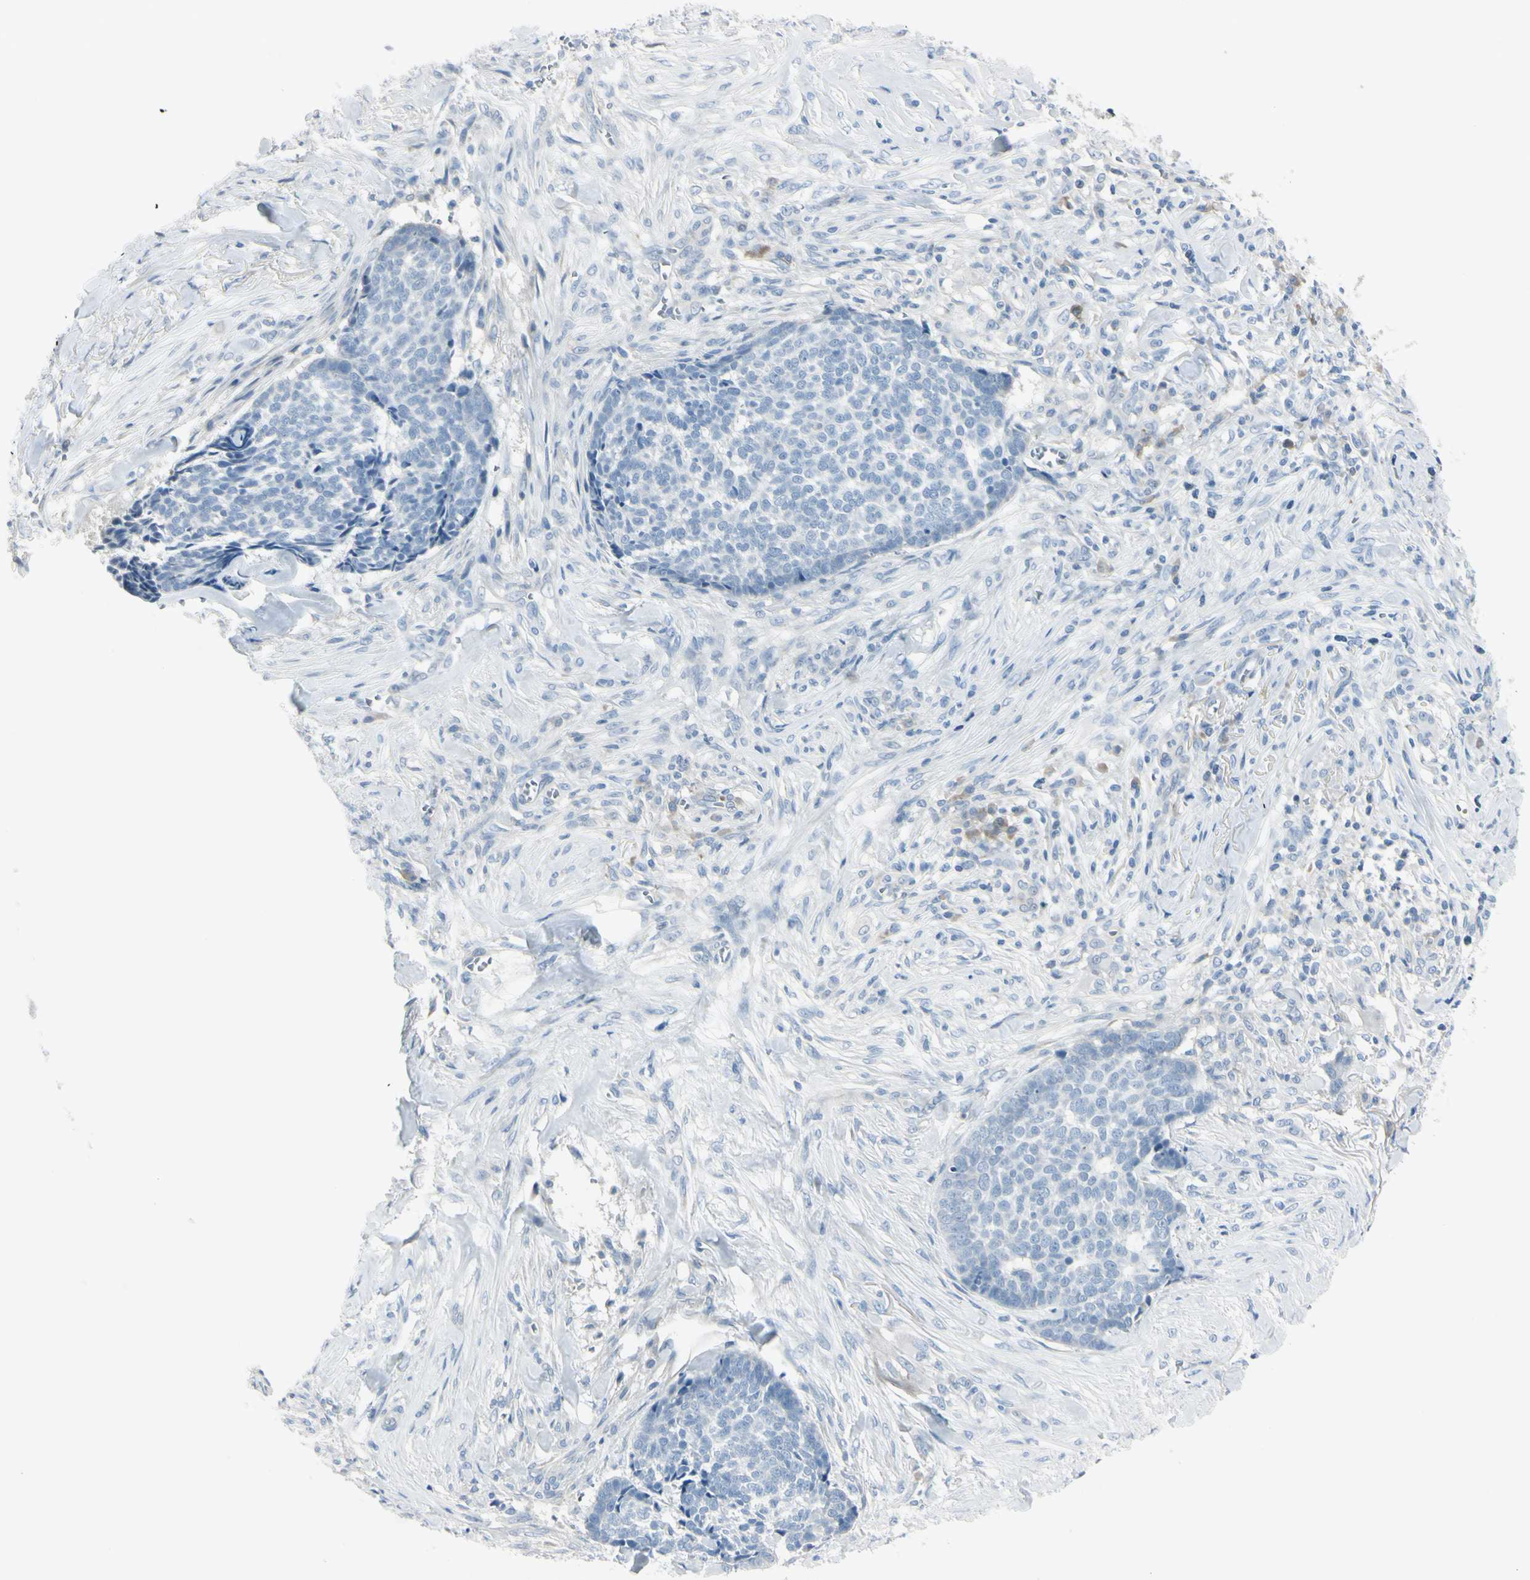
{"staining": {"intensity": "negative", "quantity": "none", "location": "none"}, "tissue": "skin cancer", "cell_type": "Tumor cells", "image_type": "cancer", "snomed": [{"axis": "morphology", "description": "Basal cell carcinoma"}, {"axis": "topography", "description": "Skin"}], "caption": "Immunohistochemical staining of basal cell carcinoma (skin) demonstrates no significant expression in tumor cells. The staining is performed using DAB brown chromogen with nuclei counter-stained in using hematoxylin.", "gene": "ASB9", "patient": {"sex": "male", "age": 84}}